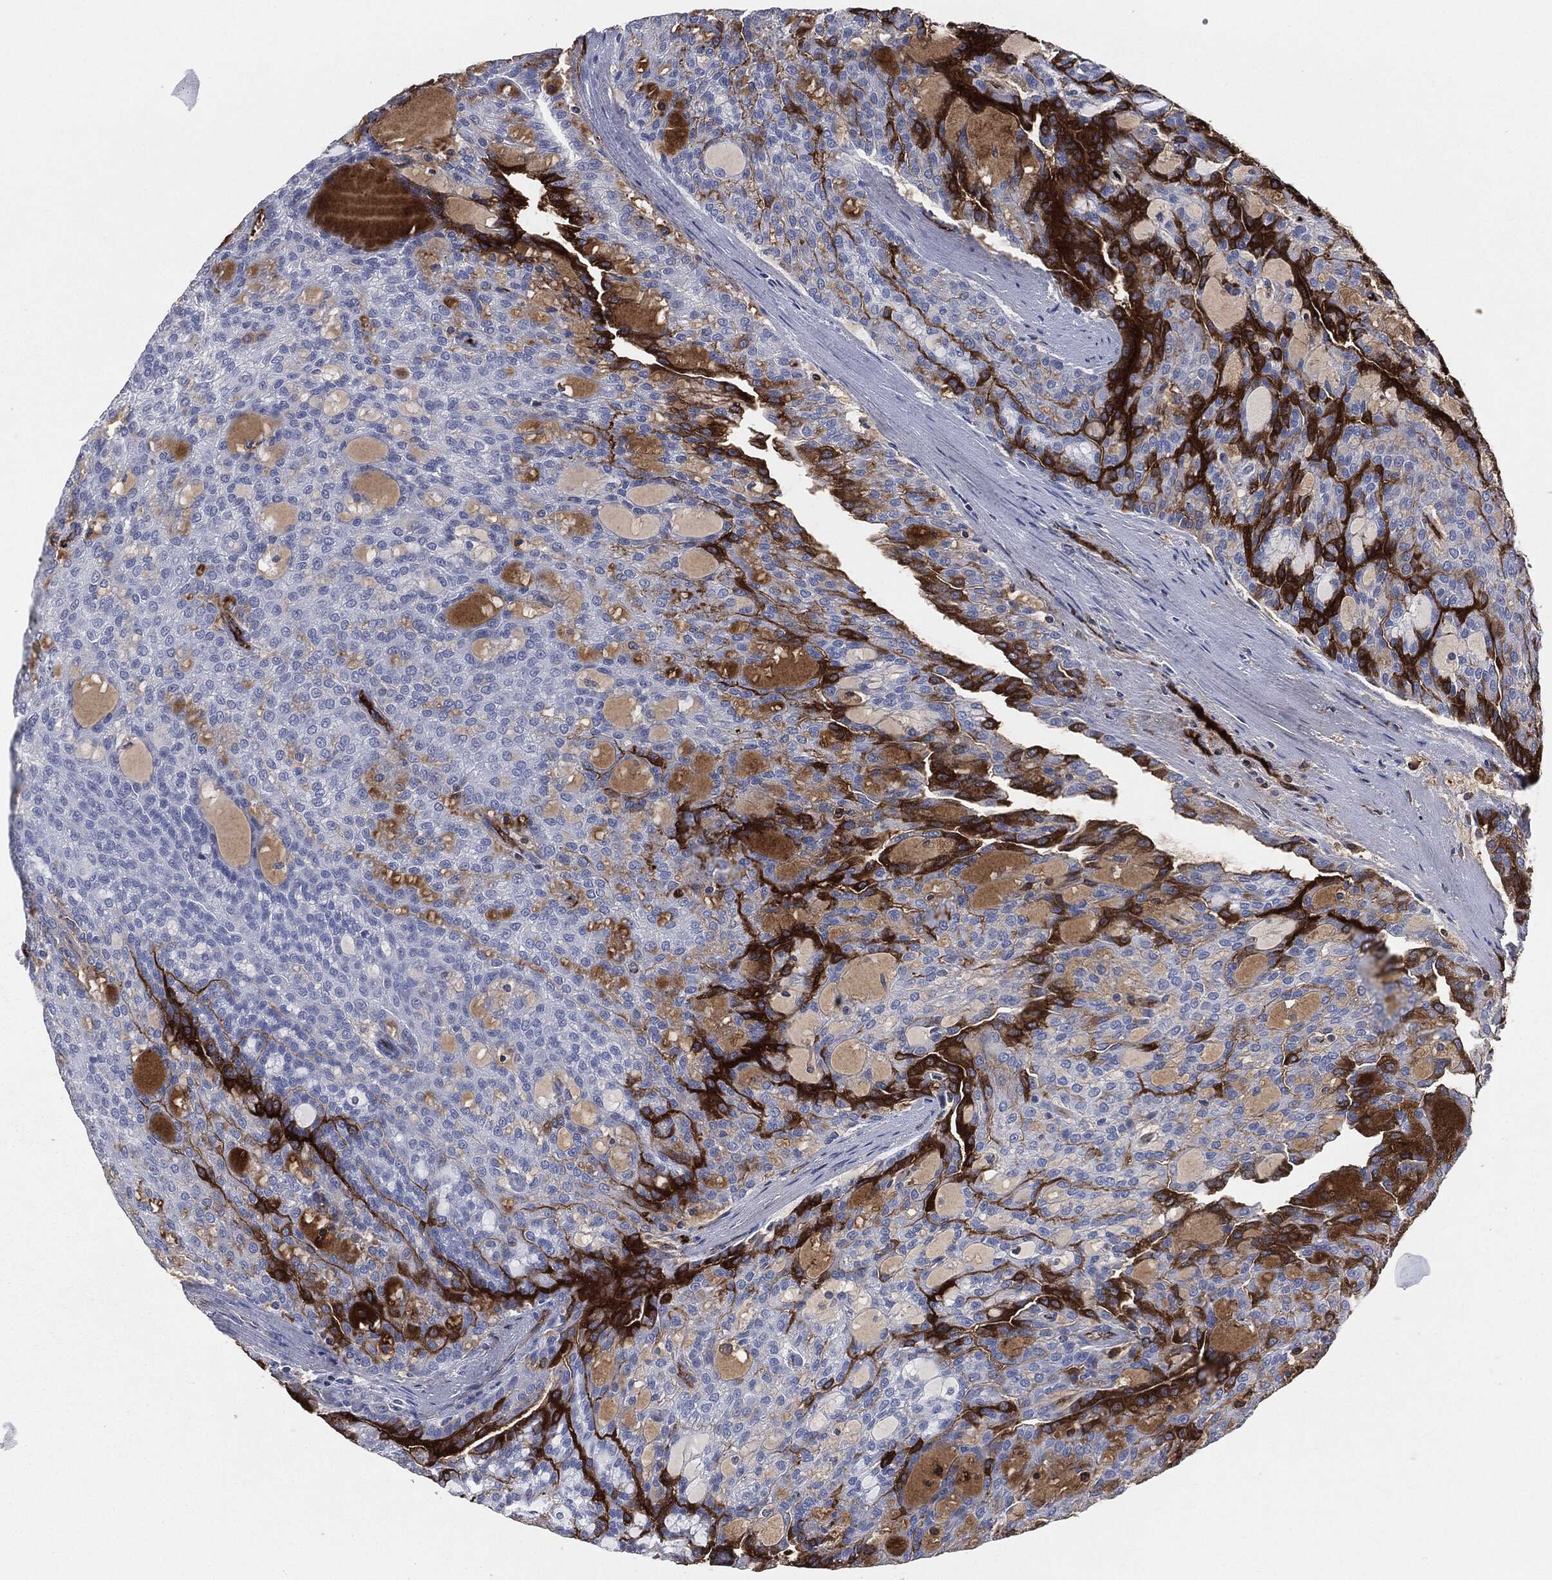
{"staining": {"intensity": "strong", "quantity": "25%-75%", "location": "cytoplasmic/membranous"}, "tissue": "renal cancer", "cell_type": "Tumor cells", "image_type": "cancer", "snomed": [{"axis": "morphology", "description": "Adenocarcinoma, NOS"}, {"axis": "topography", "description": "Kidney"}], "caption": "Protein expression analysis of human adenocarcinoma (renal) reveals strong cytoplasmic/membranous positivity in about 25%-75% of tumor cells.", "gene": "APOB", "patient": {"sex": "male", "age": 63}}